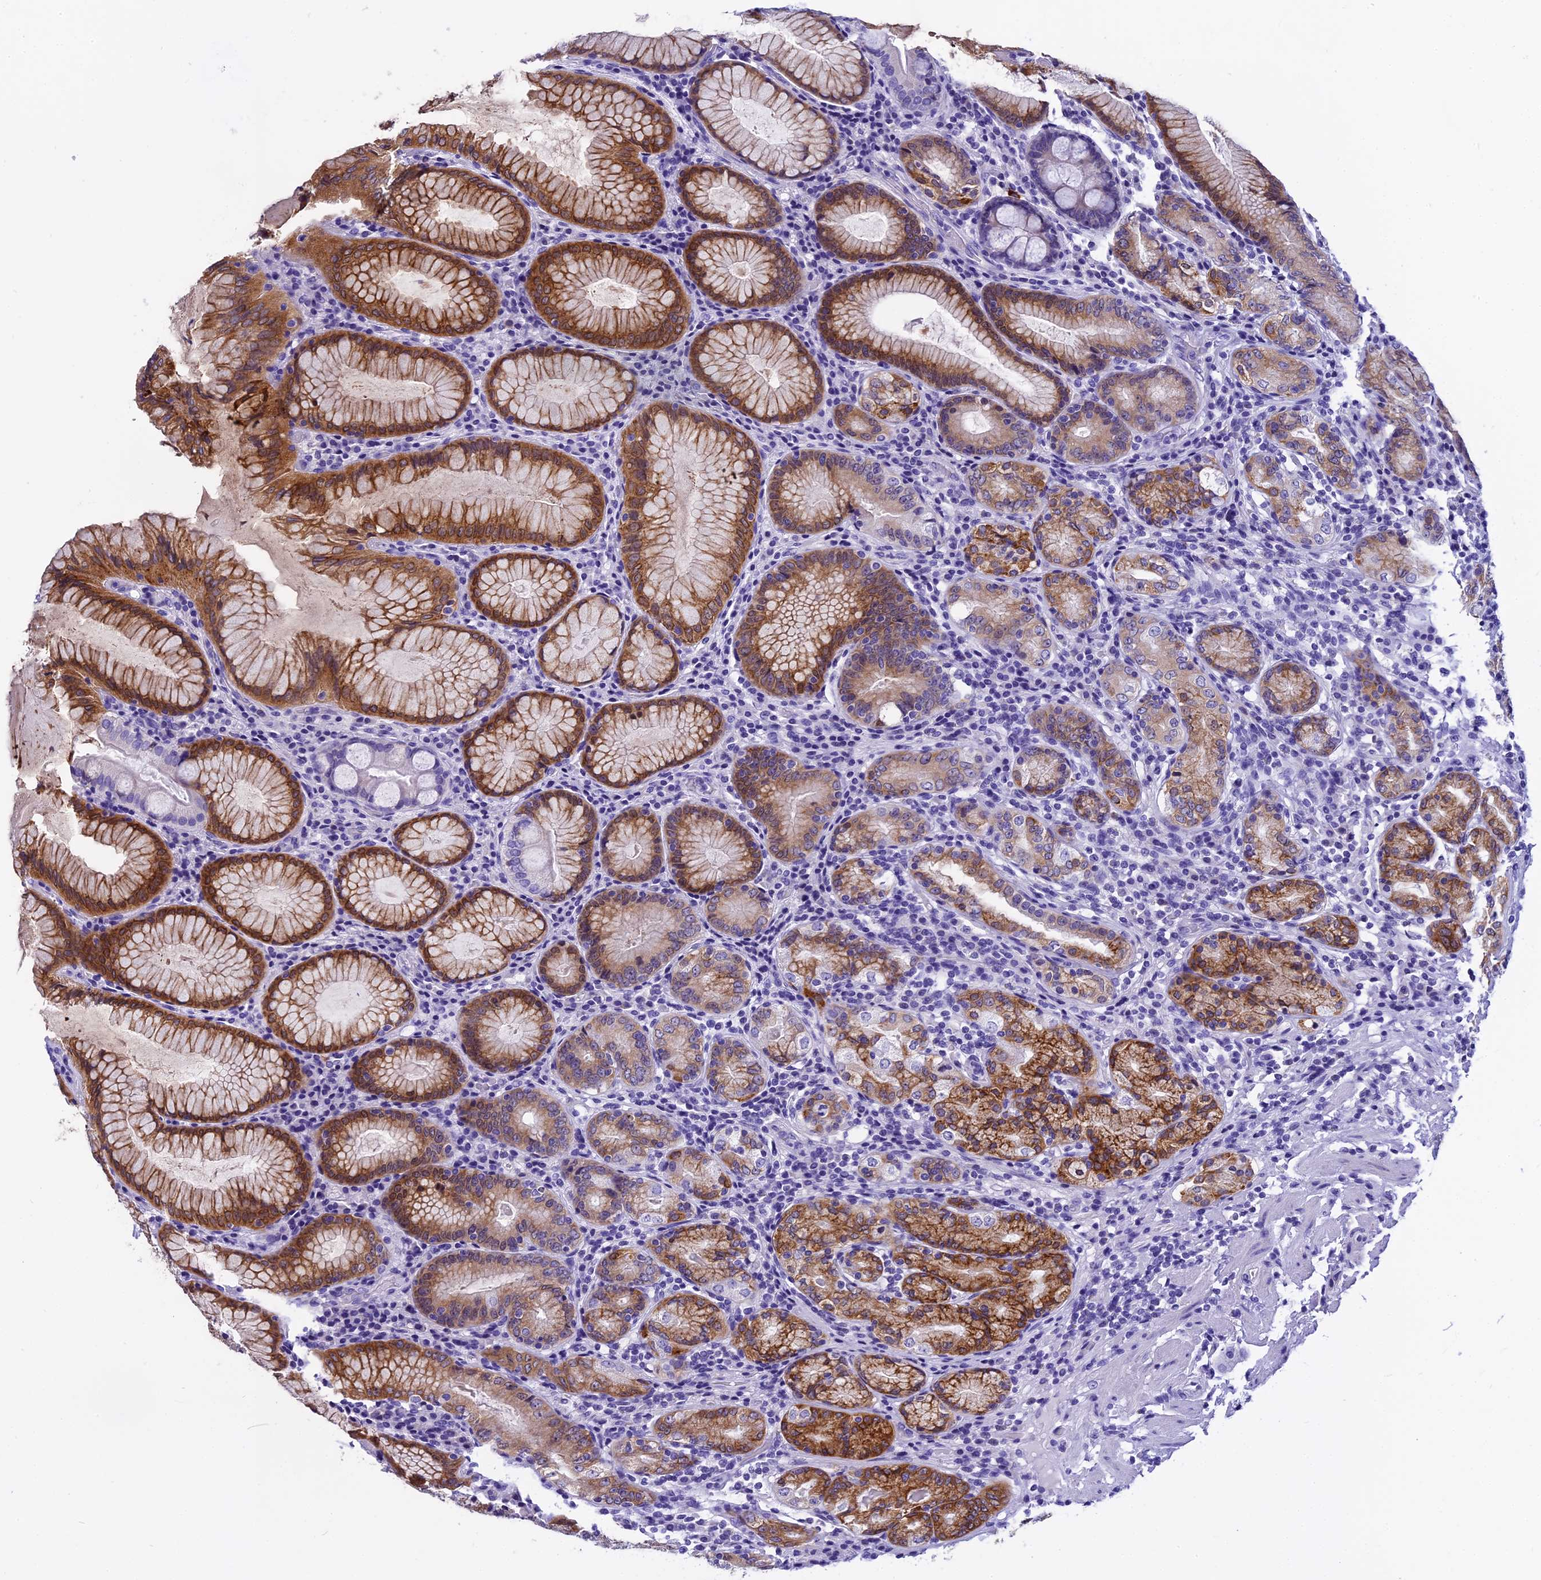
{"staining": {"intensity": "strong", "quantity": "25%-75%", "location": "cytoplasmic/membranous"}, "tissue": "stomach", "cell_type": "Glandular cells", "image_type": "normal", "snomed": [{"axis": "morphology", "description": "Normal tissue, NOS"}, {"axis": "topography", "description": "Stomach, lower"}], "caption": "The image exhibits immunohistochemical staining of normal stomach. There is strong cytoplasmic/membranous positivity is present in approximately 25%-75% of glandular cells. (IHC, brightfield microscopy, high magnification).", "gene": "KCTD14", "patient": {"sex": "female", "age": 76}}